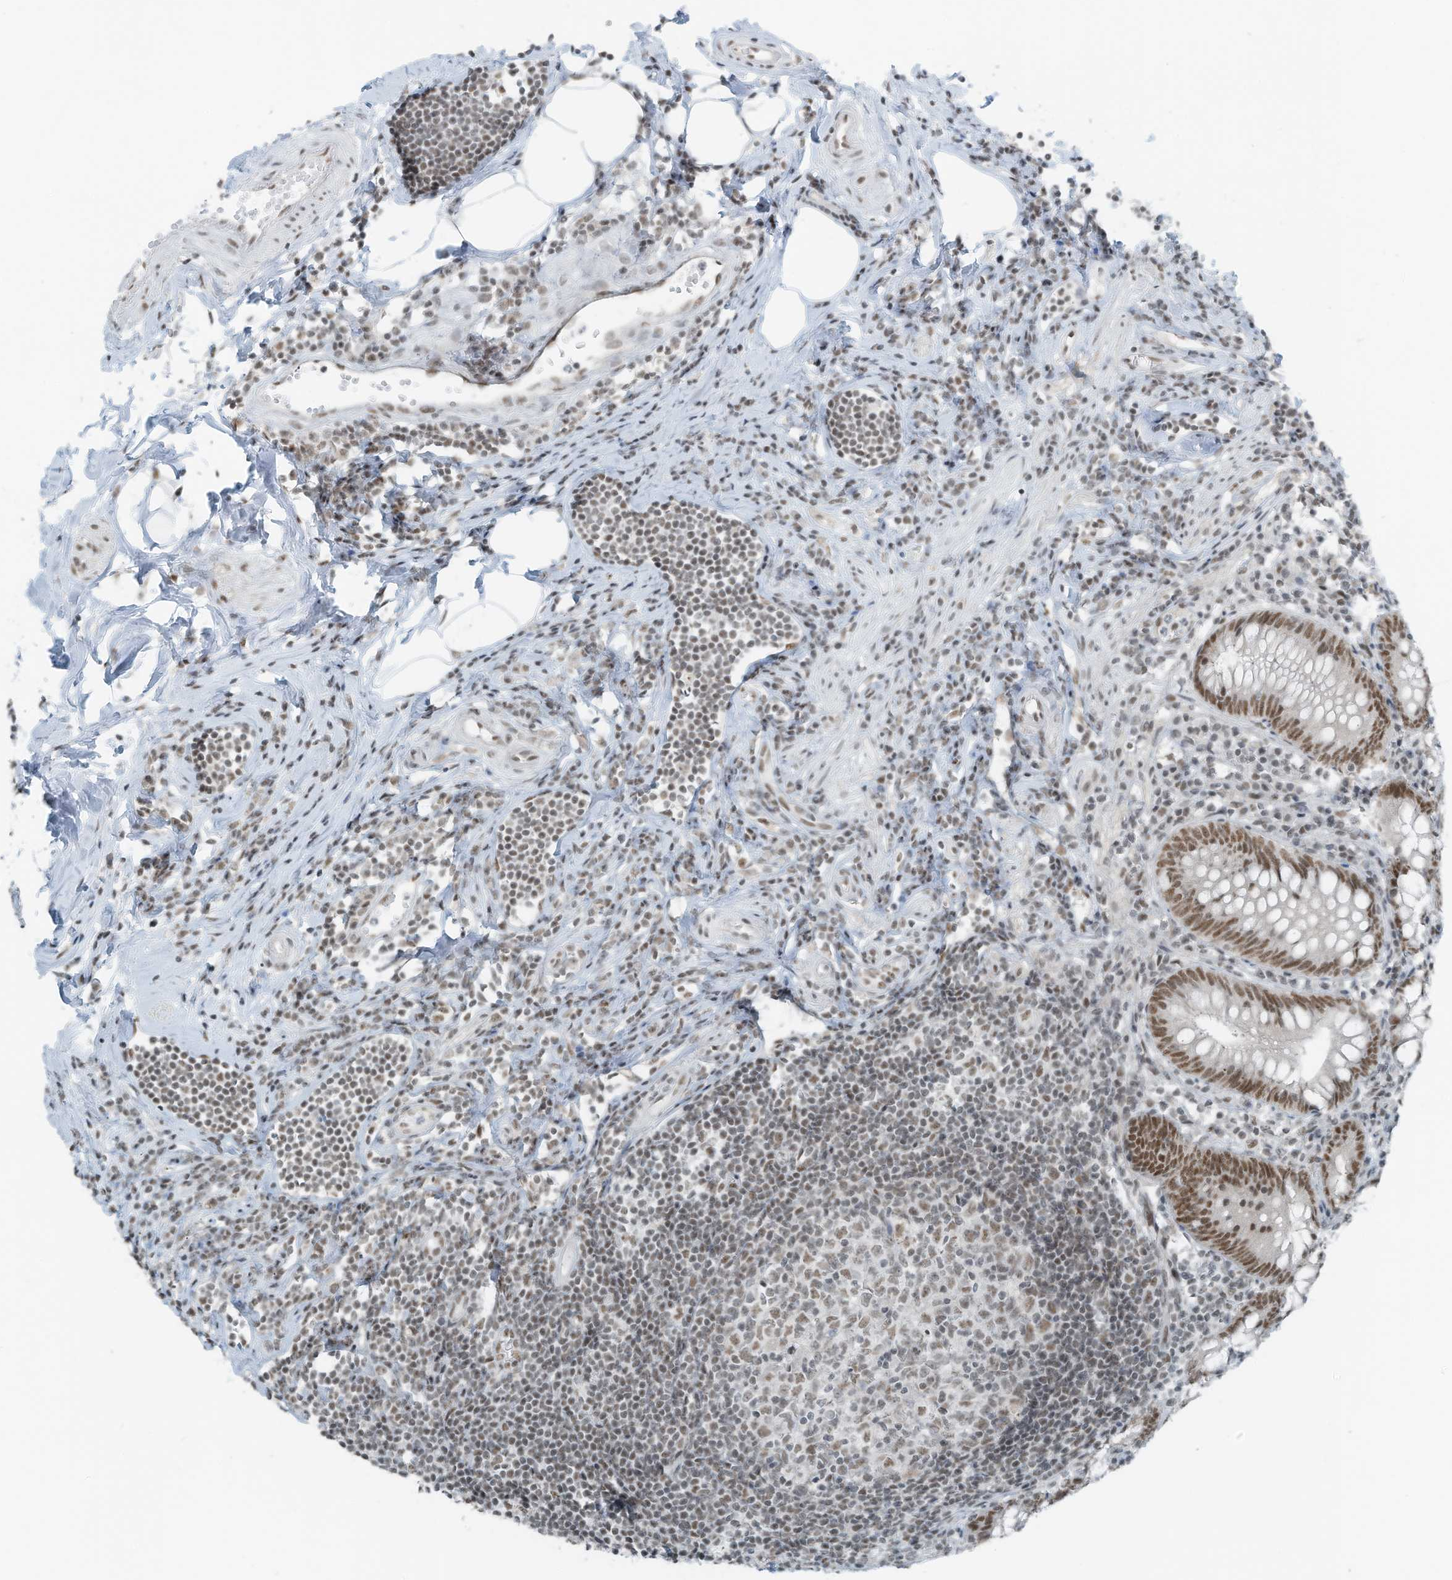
{"staining": {"intensity": "moderate", "quantity": ">75%", "location": "nuclear"}, "tissue": "appendix", "cell_type": "Glandular cells", "image_type": "normal", "snomed": [{"axis": "morphology", "description": "Normal tissue, NOS"}, {"axis": "topography", "description": "Appendix"}], "caption": "Glandular cells show medium levels of moderate nuclear expression in approximately >75% of cells in normal human appendix.", "gene": "WRNIP1", "patient": {"sex": "female", "age": 54}}